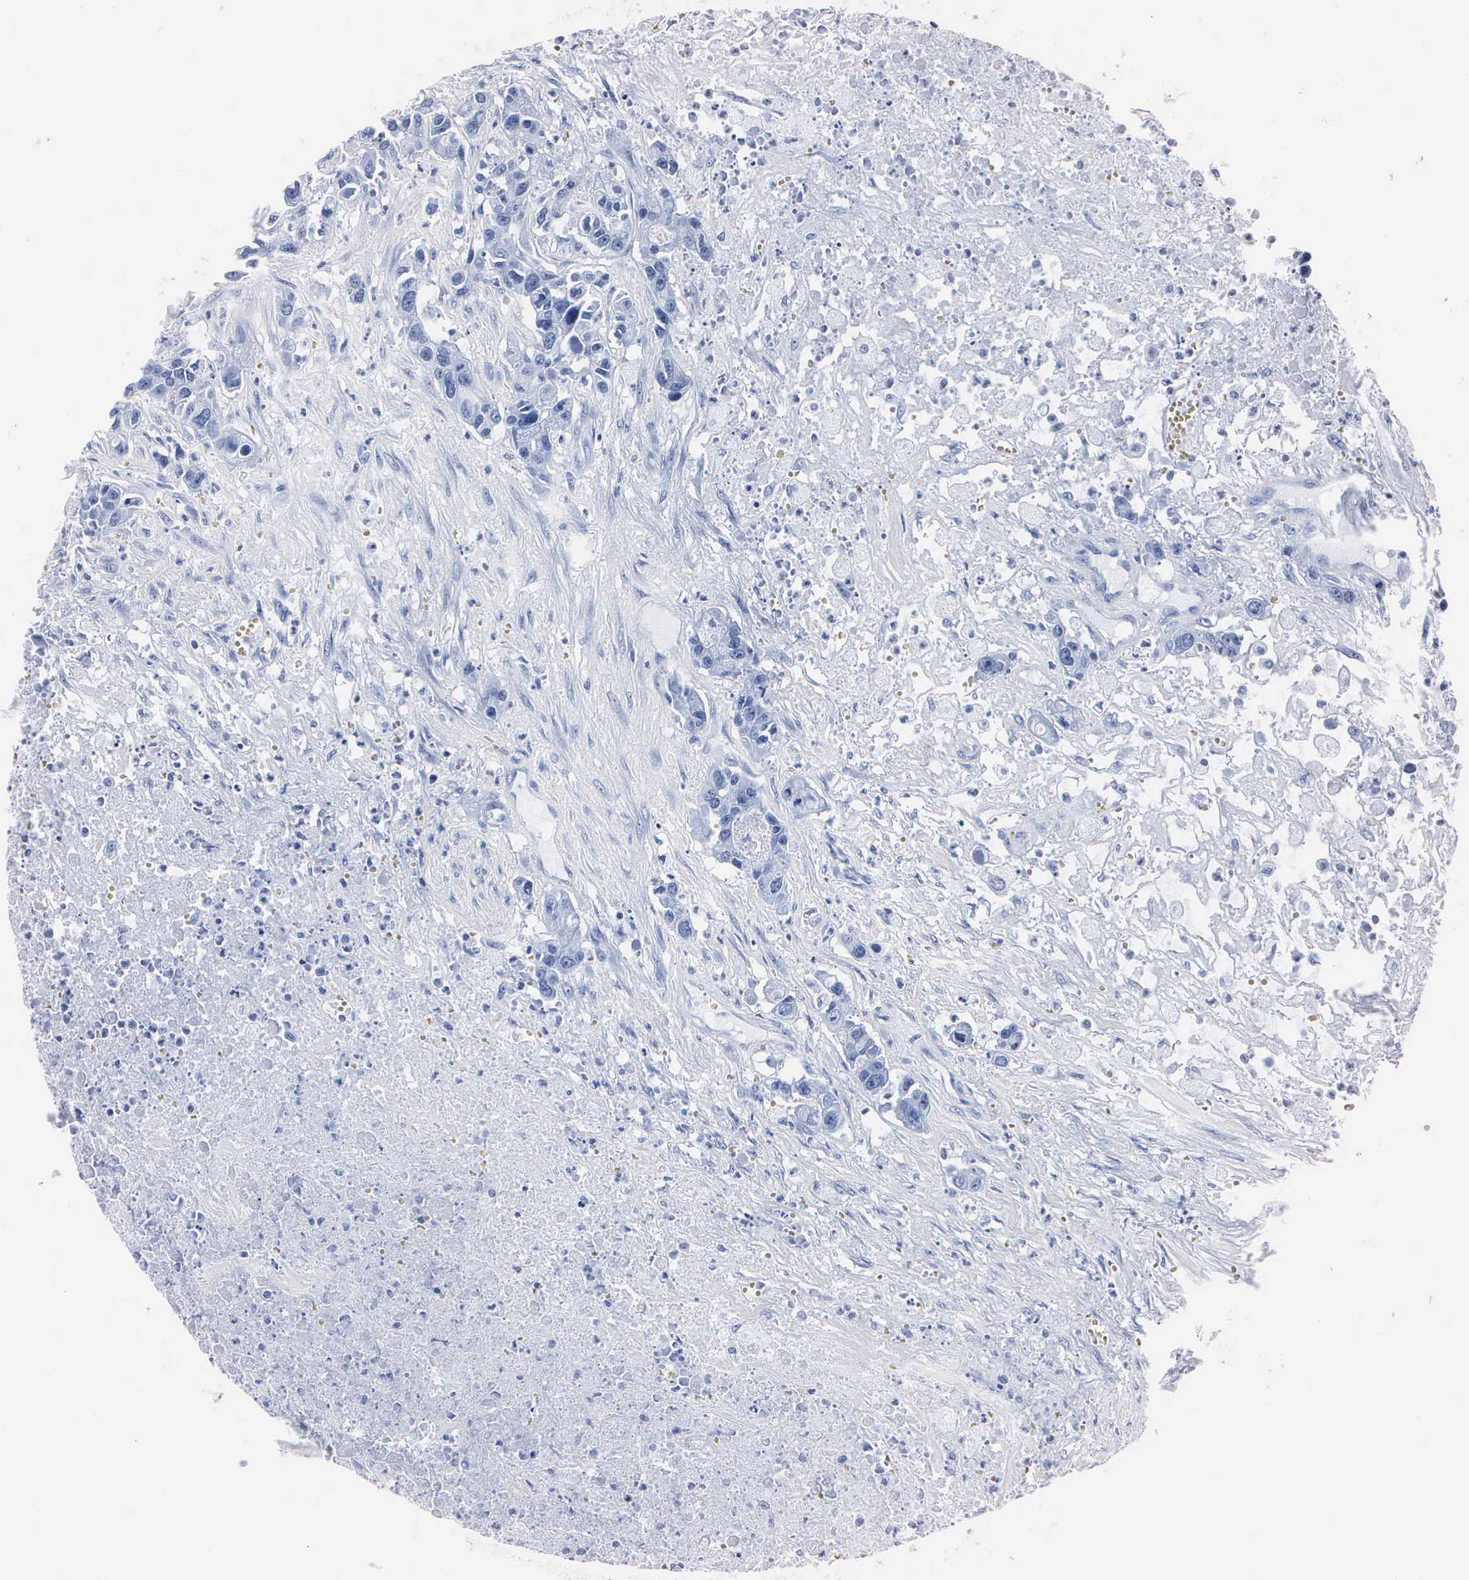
{"staining": {"intensity": "negative", "quantity": "none", "location": "none"}, "tissue": "urothelial cancer", "cell_type": "Tumor cells", "image_type": "cancer", "snomed": [{"axis": "morphology", "description": "Urothelial carcinoma, High grade"}, {"axis": "topography", "description": "Urinary bladder"}], "caption": "Immunohistochemistry (IHC) histopathology image of urothelial cancer stained for a protein (brown), which reveals no expression in tumor cells.", "gene": "MB", "patient": {"sex": "male", "age": 86}}